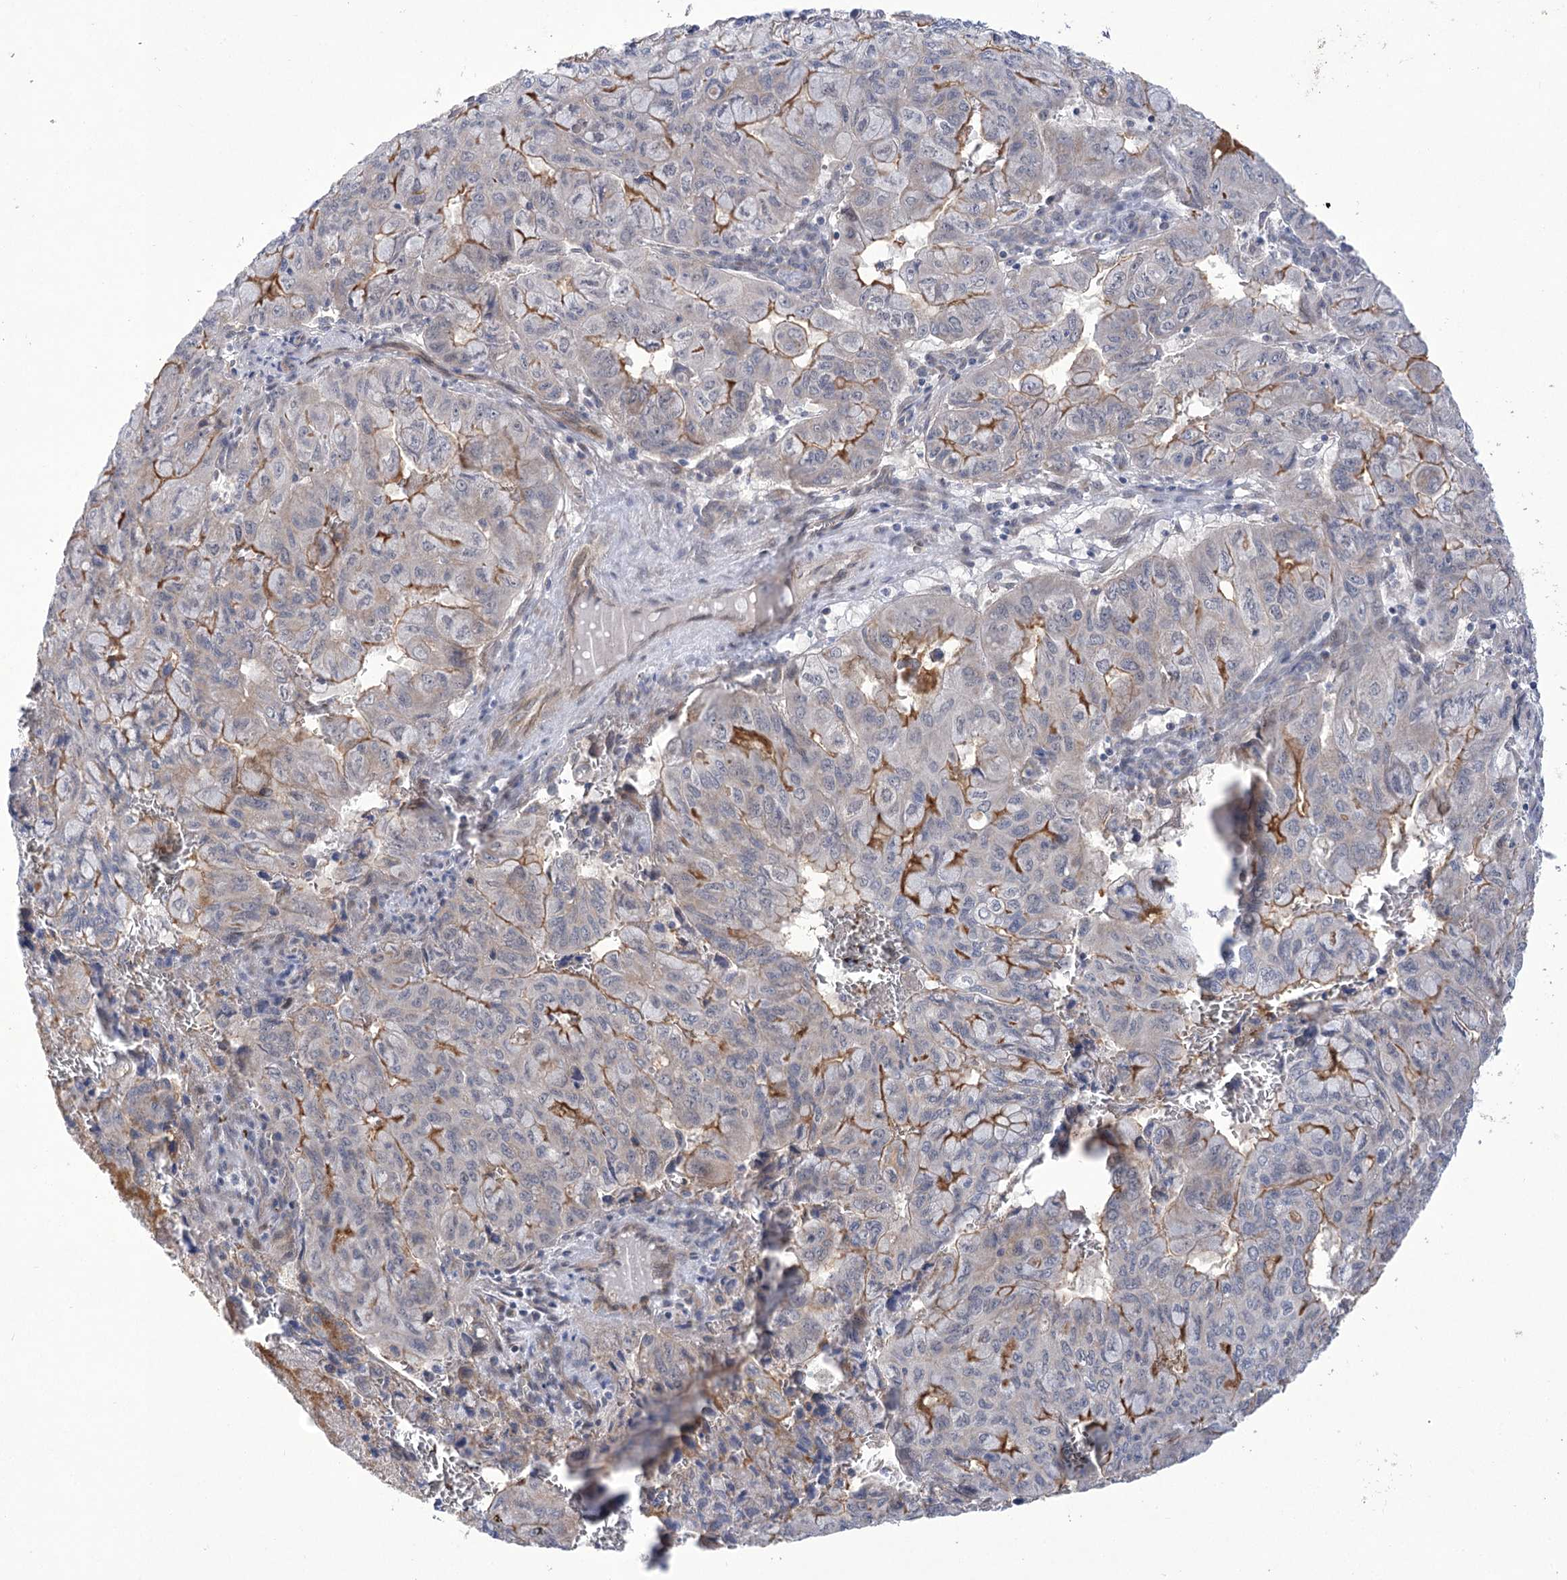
{"staining": {"intensity": "negative", "quantity": "none", "location": "none"}, "tissue": "pancreatic cancer", "cell_type": "Tumor cells", "image_type": "cancer", "snomed": [{"axis": "morphology", "description": "Adenocarcinoma, NOS"}, {"axis": "topography", "description": "Pancreas"}], "caption": "Pancreatic cancer (adenocarcinoma) was stained to show a protein in brown. There is no significant expression in tumor cells. Brightfield microscopy of immunohistochemistry stained with DAB (brown) and hematoxylin (blue), captured at high magnification.", "gene": "ECHDC3", "patient": {"sex": "male", "age": 51}}